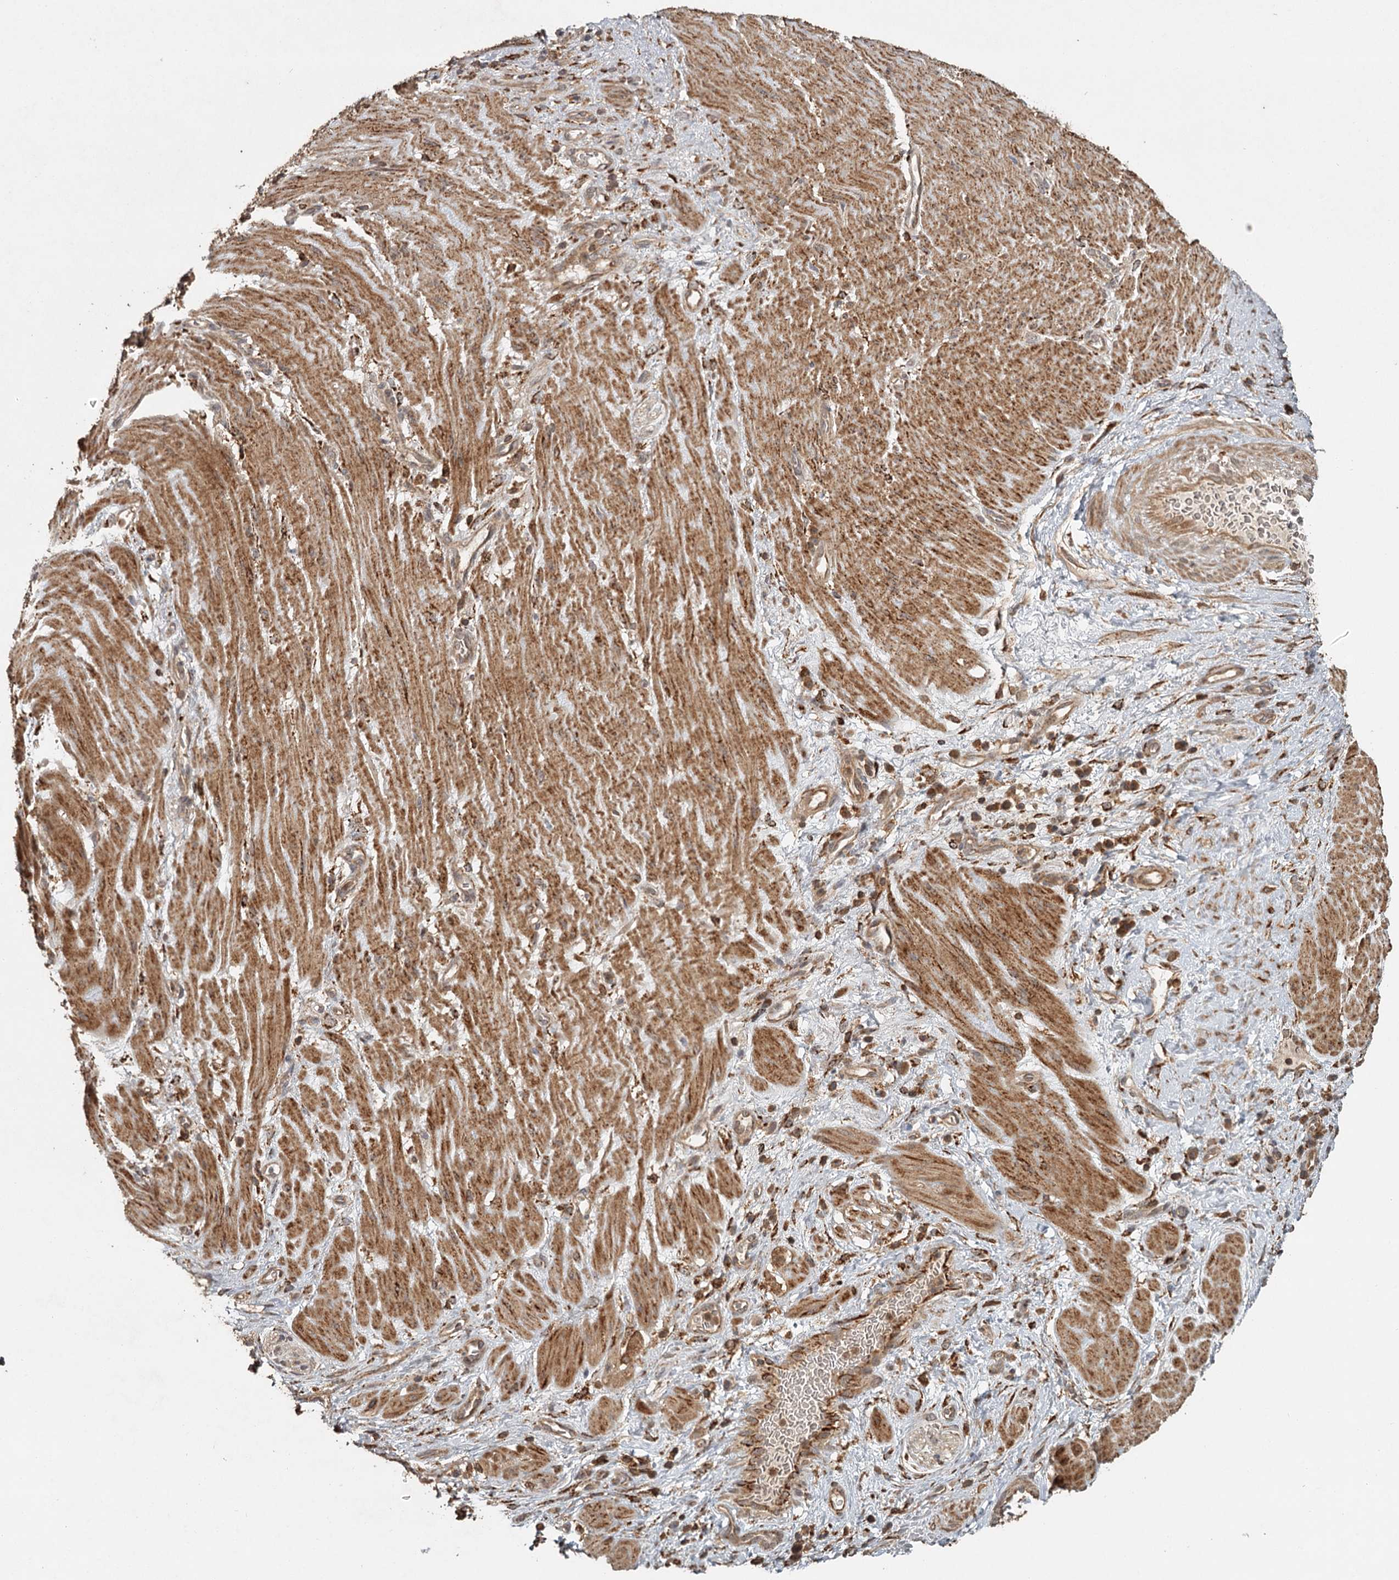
{"staining": {"intensity": "moderate", "quantity": ">75%", "location": "cytoplasmic/membranous"}, "tissue": "stomach cancer", "cell_type": "Tumor cells", "image_type": "cancer", "snomed": [{"axis": "morphology", "description": "Adenocarcinoma, NOS"}, {"axis": "topography", "description": "Stomach"}], "caption": "IHC of stomach adenocarcinoma shows medium levels of moderate cytoplasmic/membranous staining in about >75% of tumor cells. (Brightfield microscopy of DAB IHC at high magnification).", "gene": "FAXC", "patient": {"sex": "male", "age": 48}}